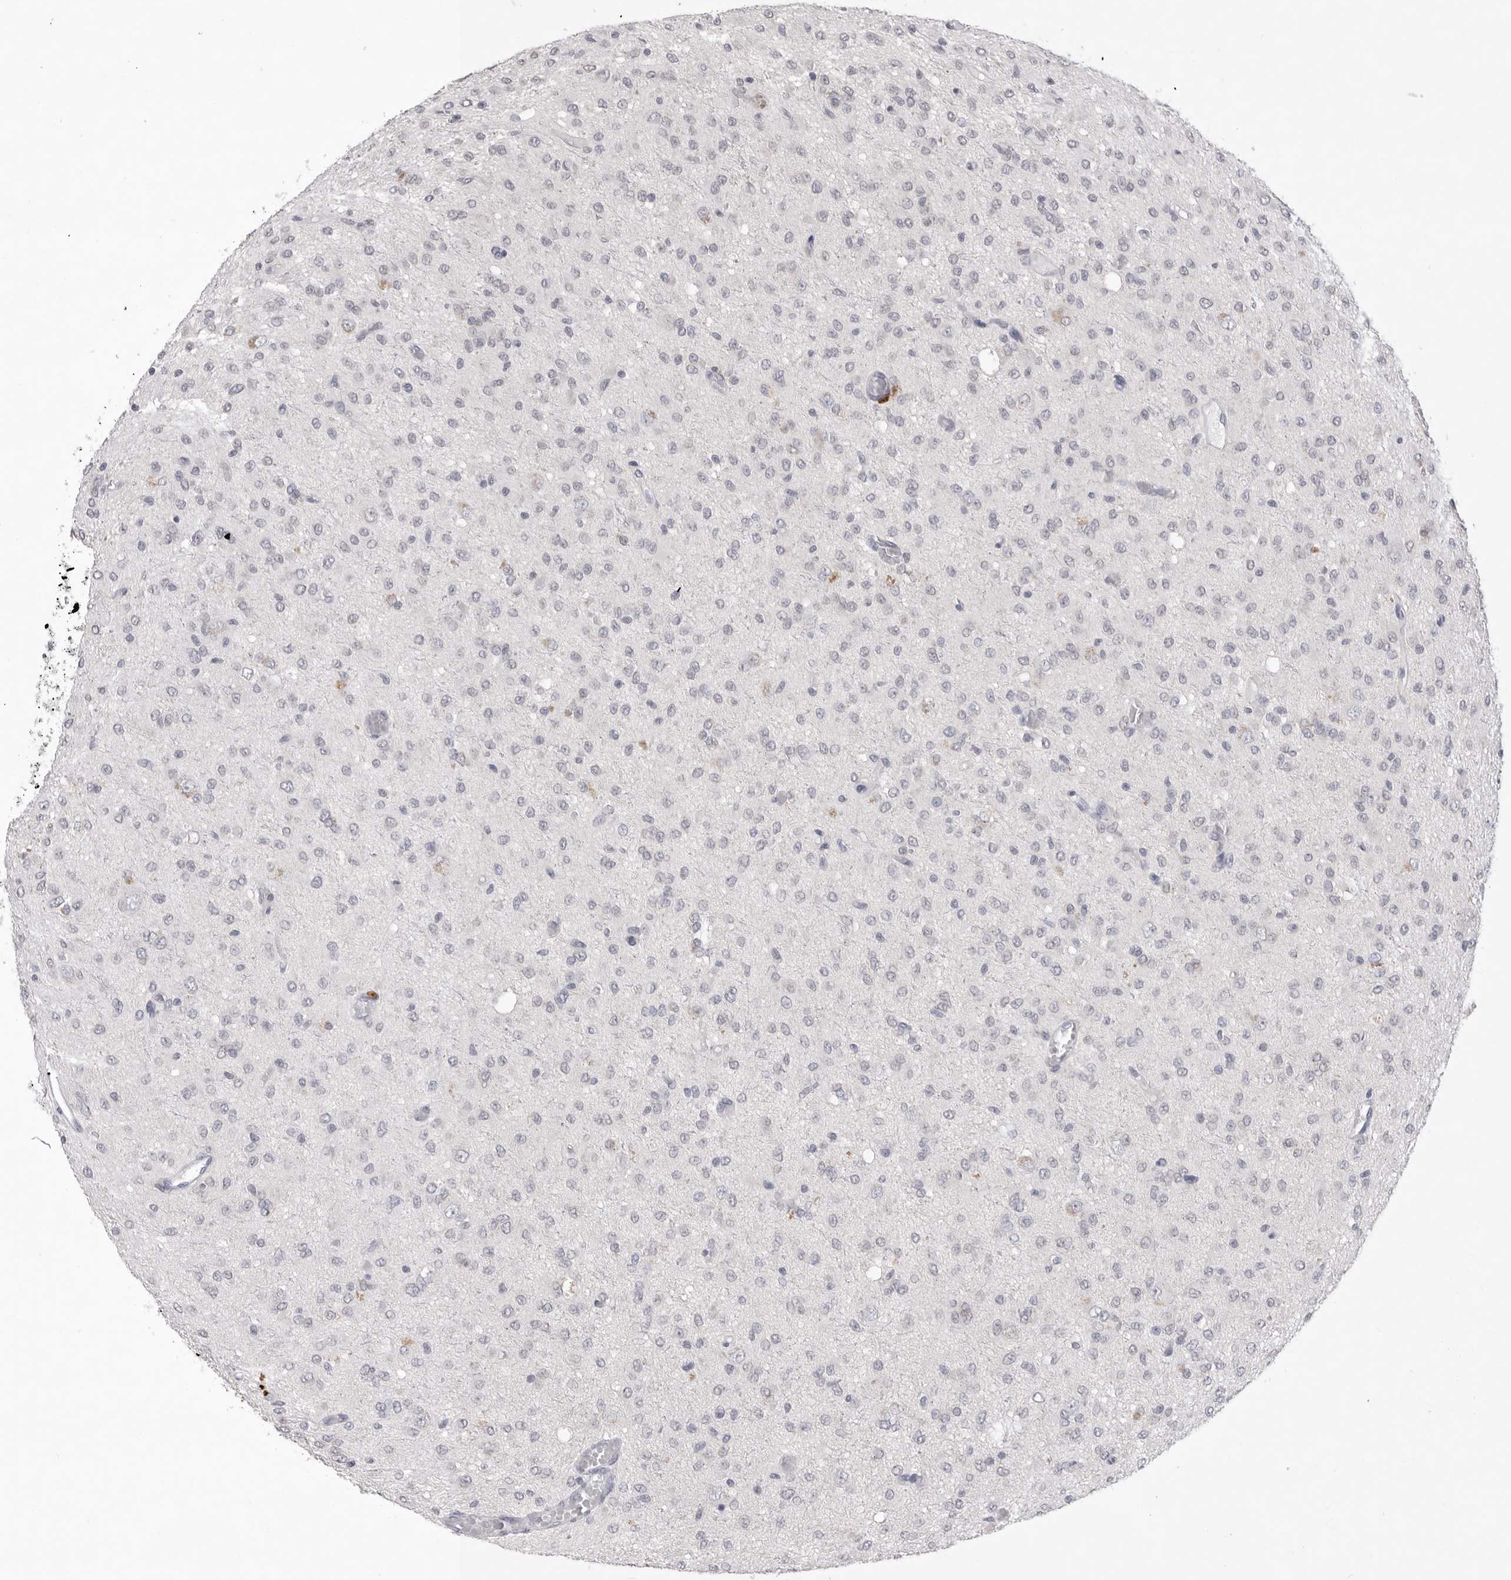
{"staining": {"intensity": "negative", "quantity": "none", "location": "none"}, "tissue": "glioma", "cell_type": "Tumor cells", "image_type": "cancer", "snomed": [{"axis": "morphology", "description": "Glioma, malignant, High grade"}, {"axis": "topography", "description": "Brain"}], "caption": "There is no significant staining in tumor cells of glioma.", "gene": "ZBTB7B", "patient": {"sex": "female", "age": 59}}